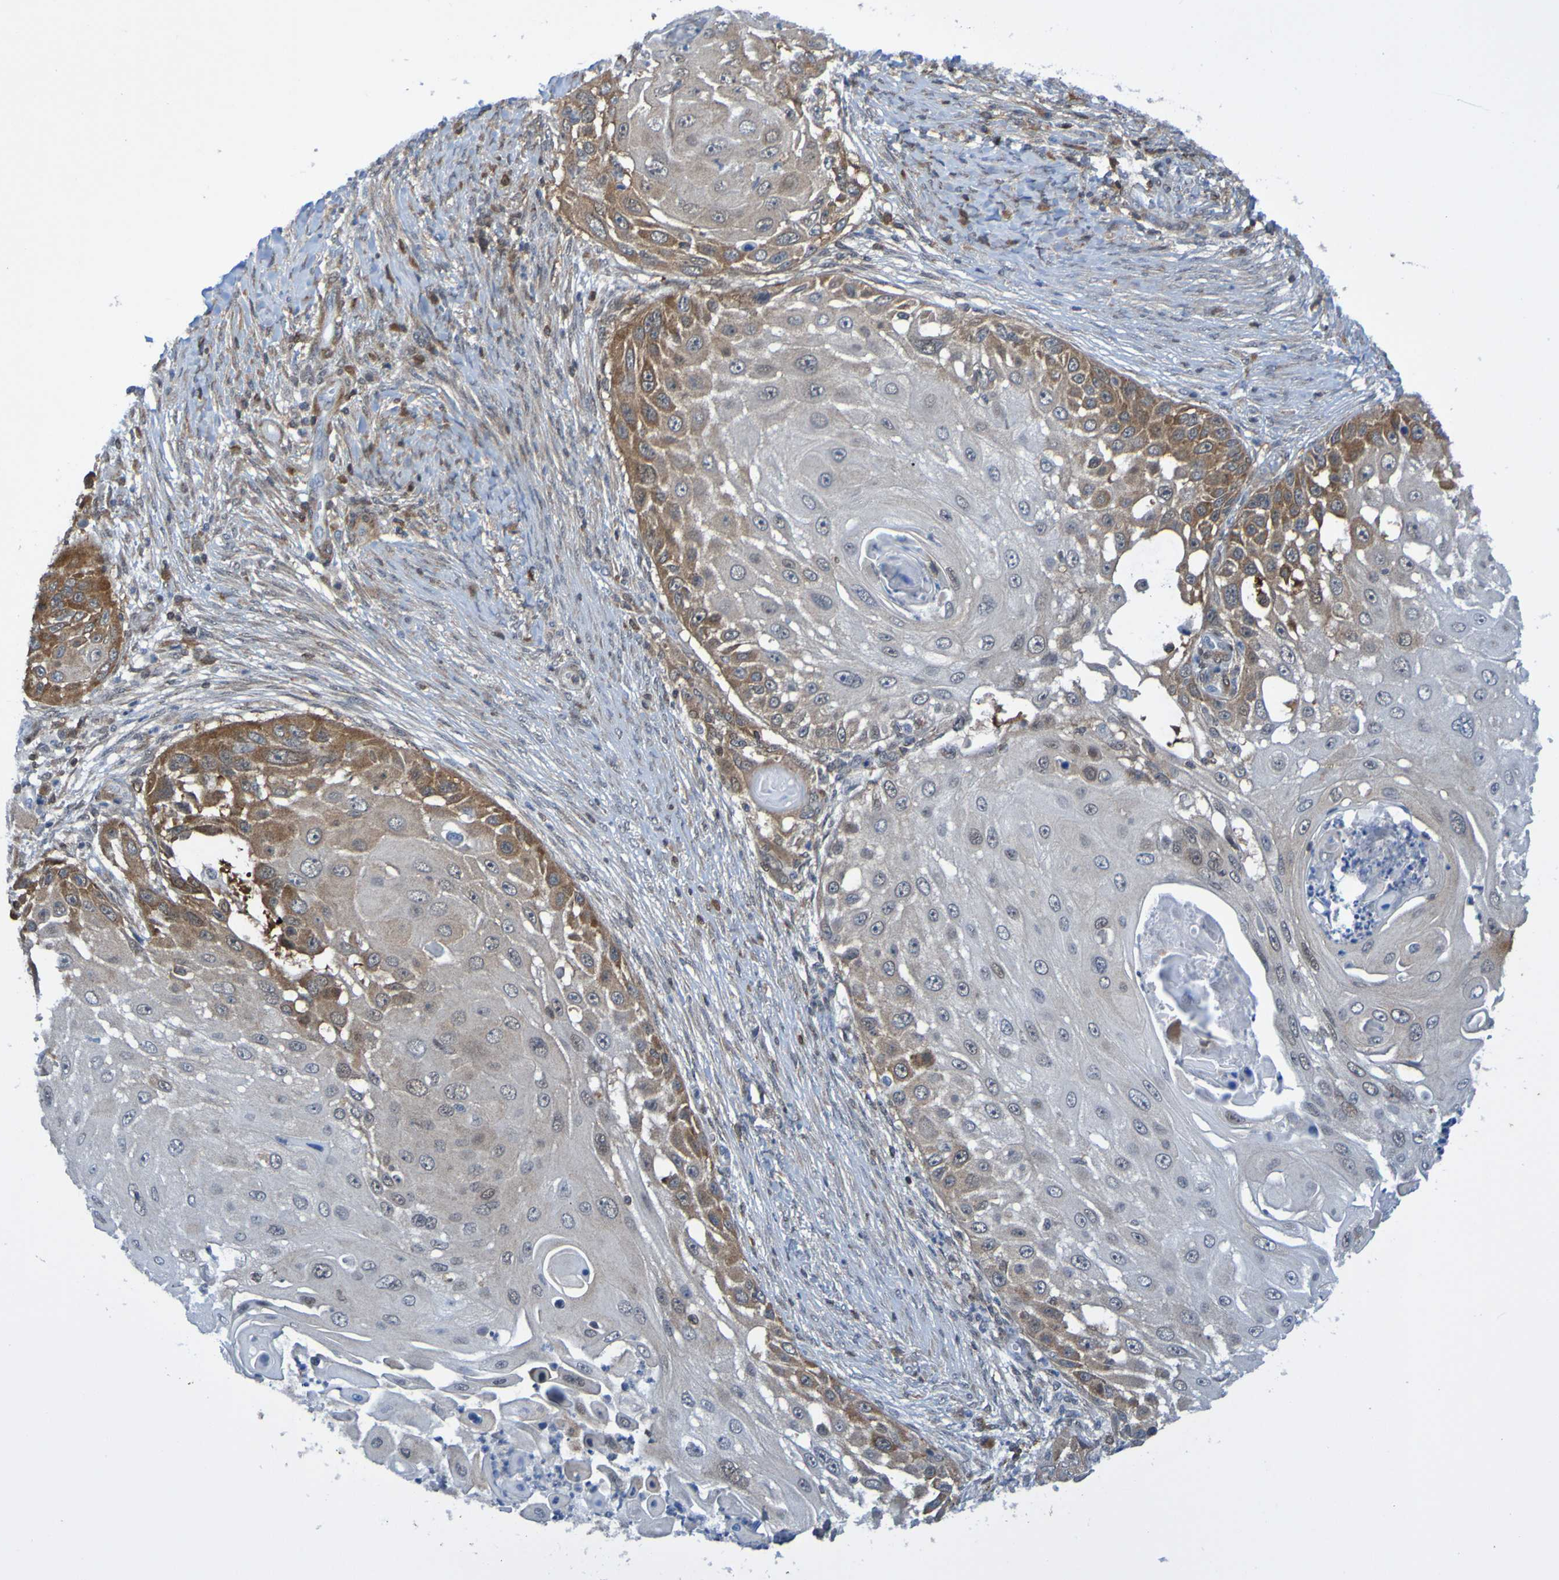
{"staining": {"intensity": "strong", "quantity": "25%-75%", "location": "cytoplasmic/membranous"}, "tissue": "skin cancer", "cell_type": "Tumor cells", "image_type": "cancer", "snomed": [{"axis": "morphology", "description": "Squamous cell carcinoma, NOS"}, {"axis": "topography", "description": "Skin"}], "caption": "Immunohistochemistry histopathology image of human skin cancer stained for a protein (brown), which shows high levels of strong cytoplasmic/membranous expression in approximately 25%-75% of tumor cells.", "gene": "ATIC", "patient": {"sex": "female", "age": 44}}